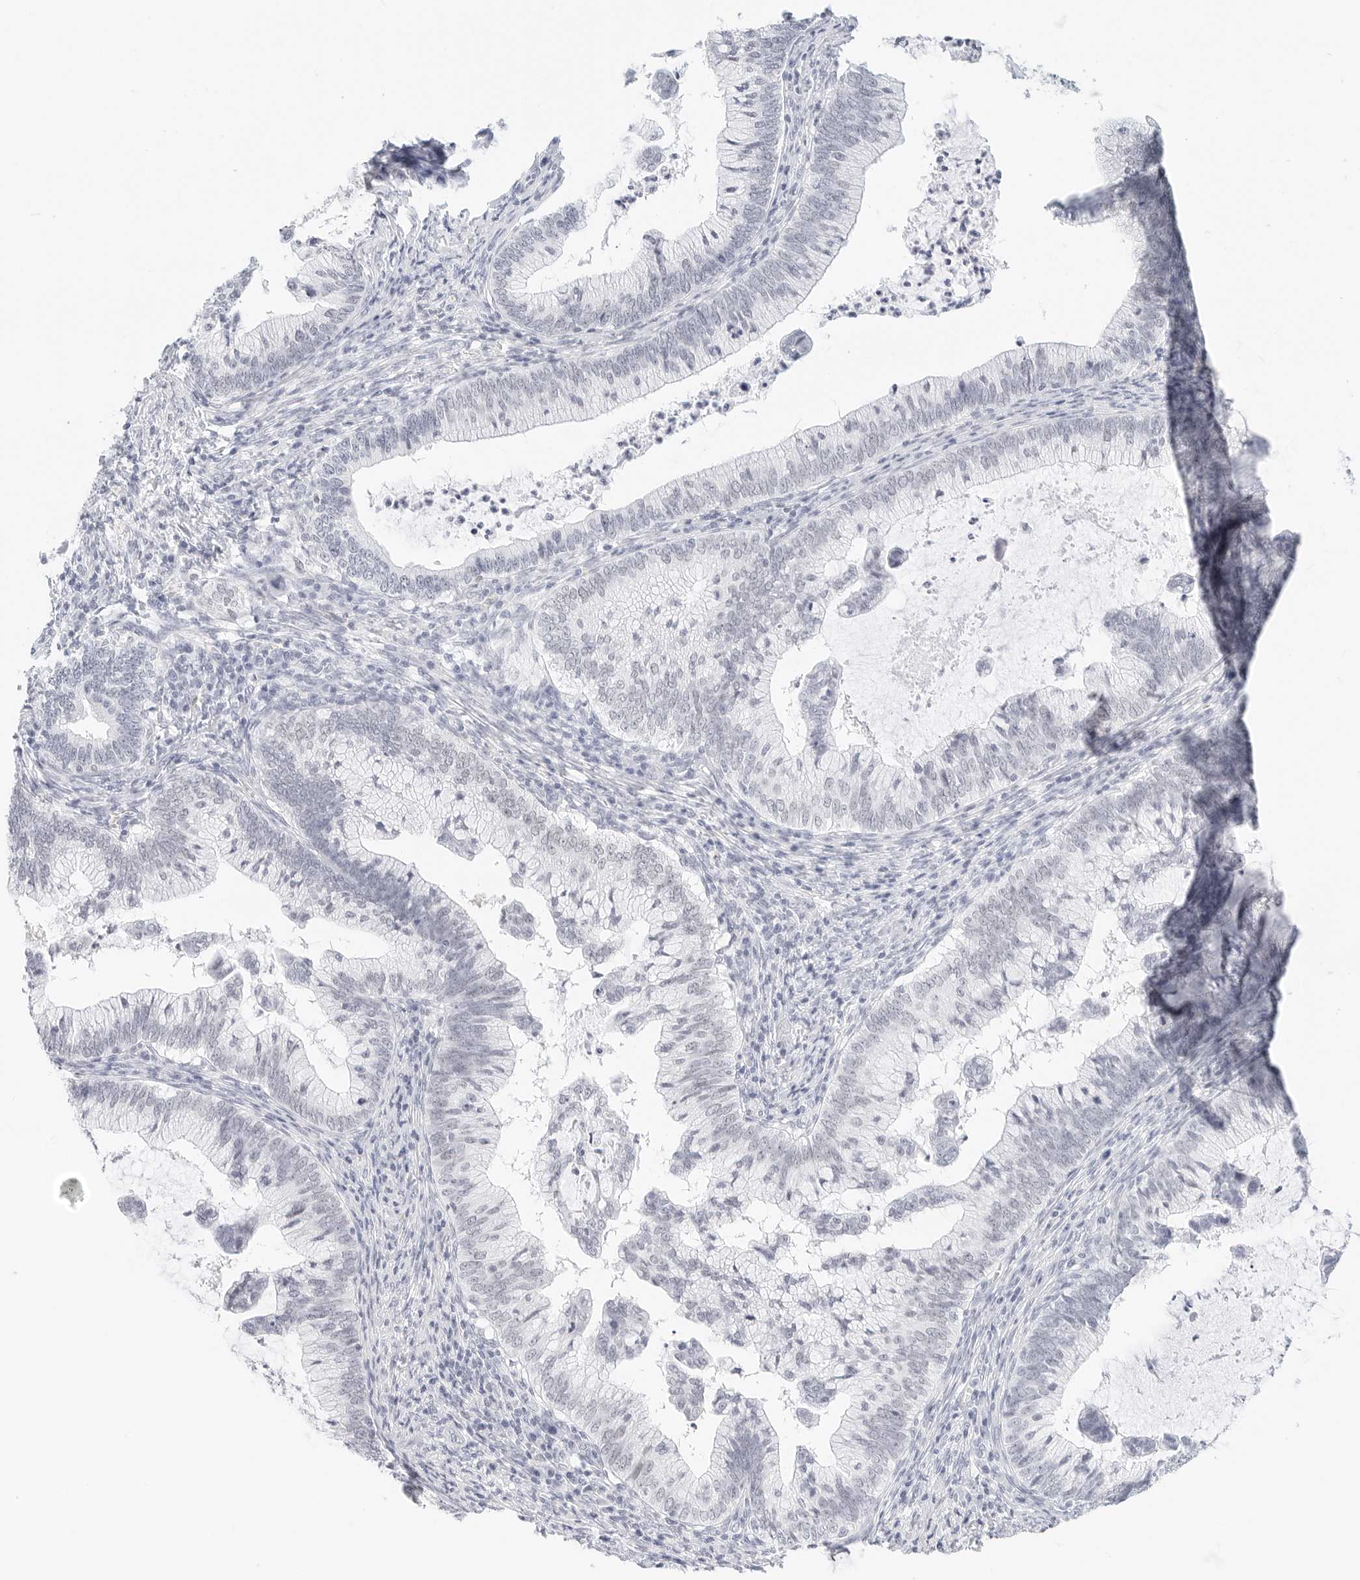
{"staining": {"intensity": "negative", "quantity": "none", "location": "none"}, "tissue": "cervical cancer", "cell_type": "Tumor cells", "image_type": "cancer", "snomed": [{"axis": "morphology", "description": "Adenocarcinoma, NOS"}, {"axis": "topography", "description": "Cervix"}], "caption": "DAB immunohistochemical staining of adenocarcinoma (cervical) displays no significant expression in tumor cells. (DAB IHC visualized using brightfield microscopy, high magnification).", "gene": "CD22", "patient": {"sex": "female", "age": 36}}